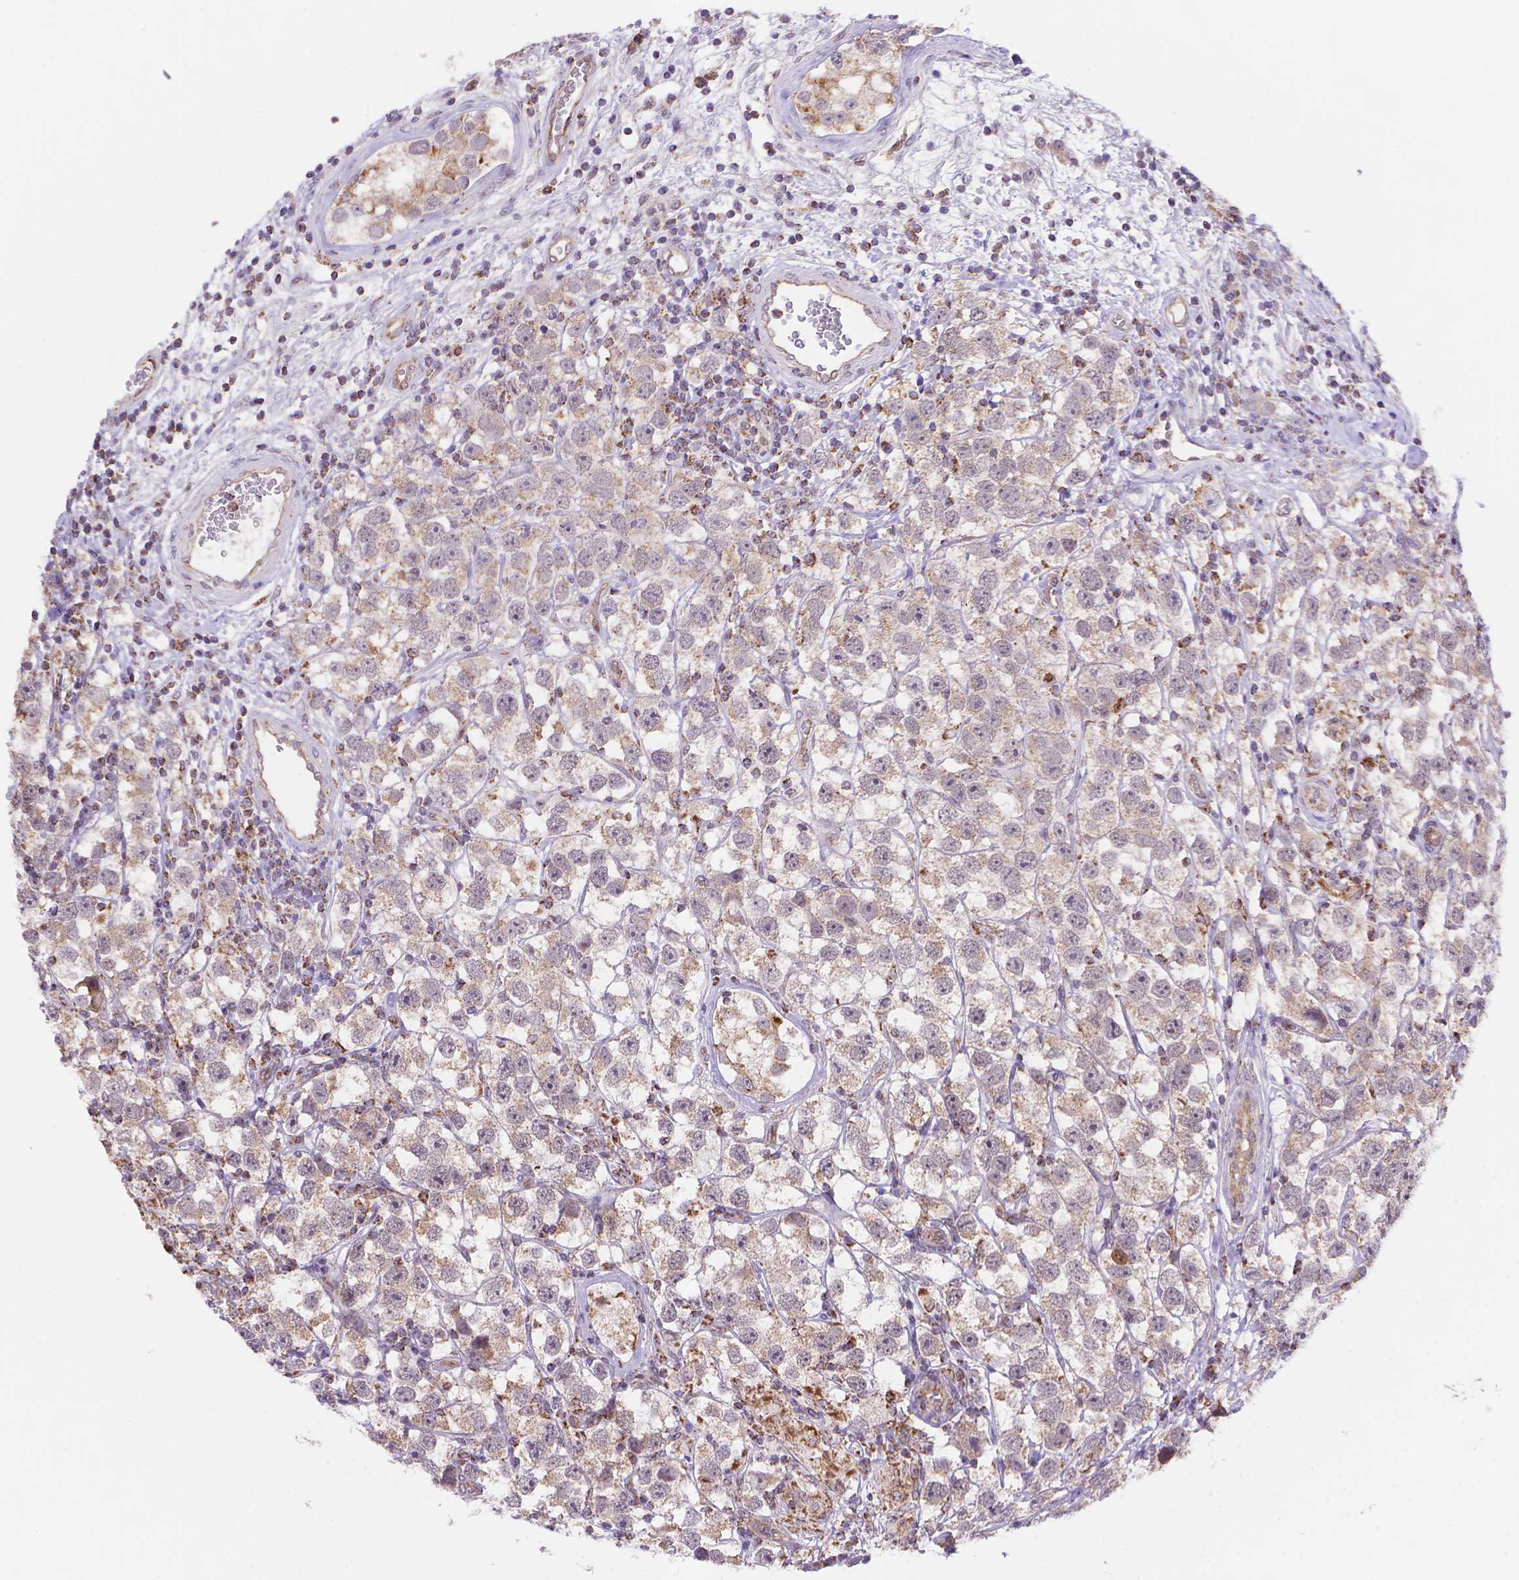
{"staining": {"intensity": "weak", "quantity": "25%-75%", "location": "cytoplasmic/membranous"}, "tissue": "testis cancer", "cell_type": "Tumor cells", "image_type": "cancer", "snomed": [{"axis": "morphology", "description": "Seminoma, NOS"}, {"axis": "topography", "description": "Testis"}], "caption": "Testis cancer (seminoma) stained with IHC shows weak cytoplasmic/membranous expression in about 25%-75% of tumor cells.", "gene": "CYYR1", "patient": {"sex": "male", "age": 26}}